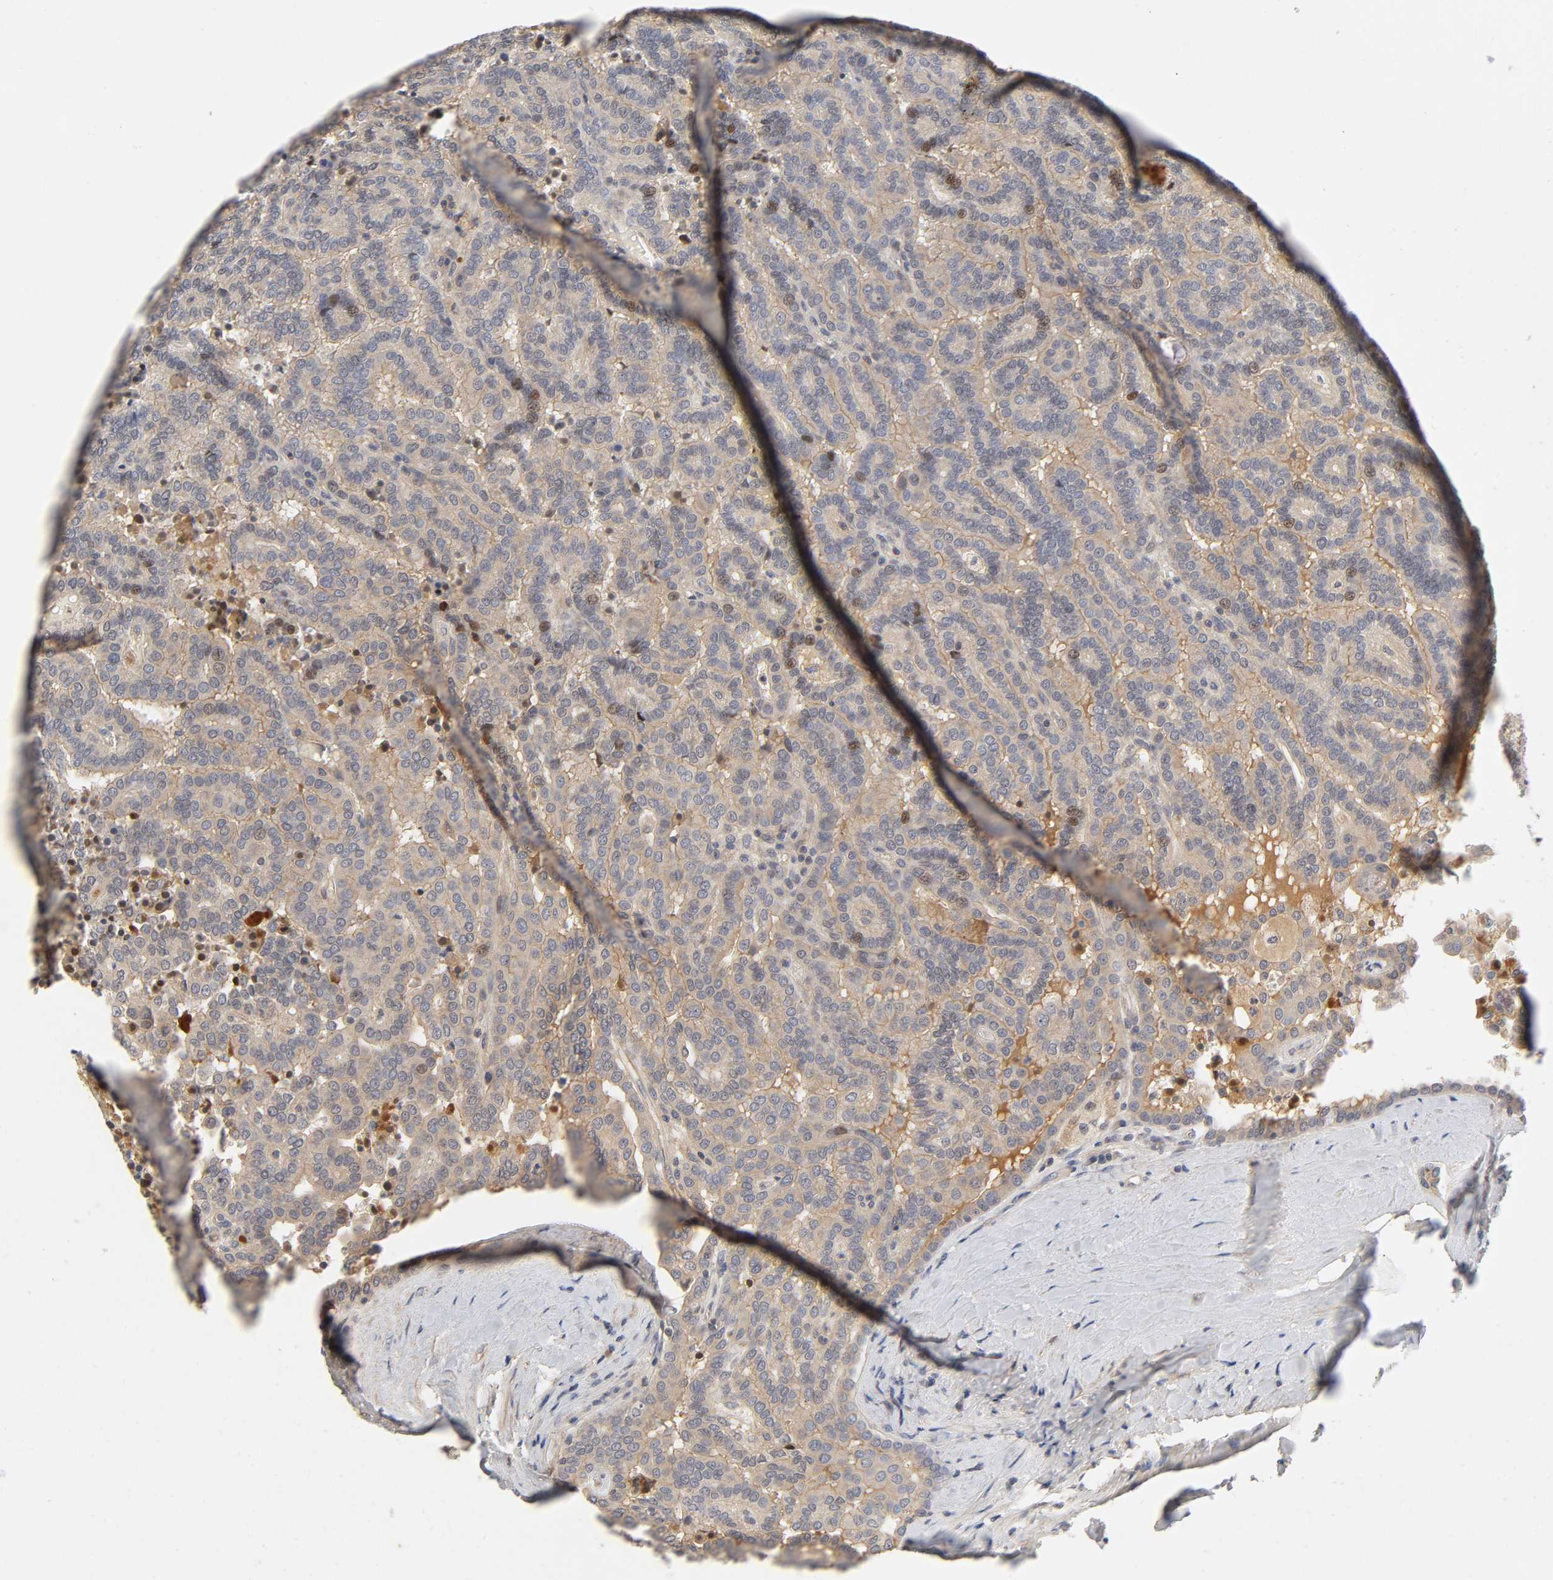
{"staining": {"intensity": "moderate", "quantity": ">75%", "location": "cytoplasmic/membranous"}, "tissue": "renal cancer", "cell_type": "Tumor cells", "image_type": "cancer", "snomed": [{"axis": "morphology", "description": "Adenocarcinoma, NOS"}, {"axis": "topography", "description": "Kidney"}], "caption": "Moderate cytoplasmic/membranous staining is seen in about >75% of tumor cells in renal cancer (adenocarcinoma). Nuclei are stained in blue.", "gene": "CPB2", "patient": {"sex": "male", "age": 61}}